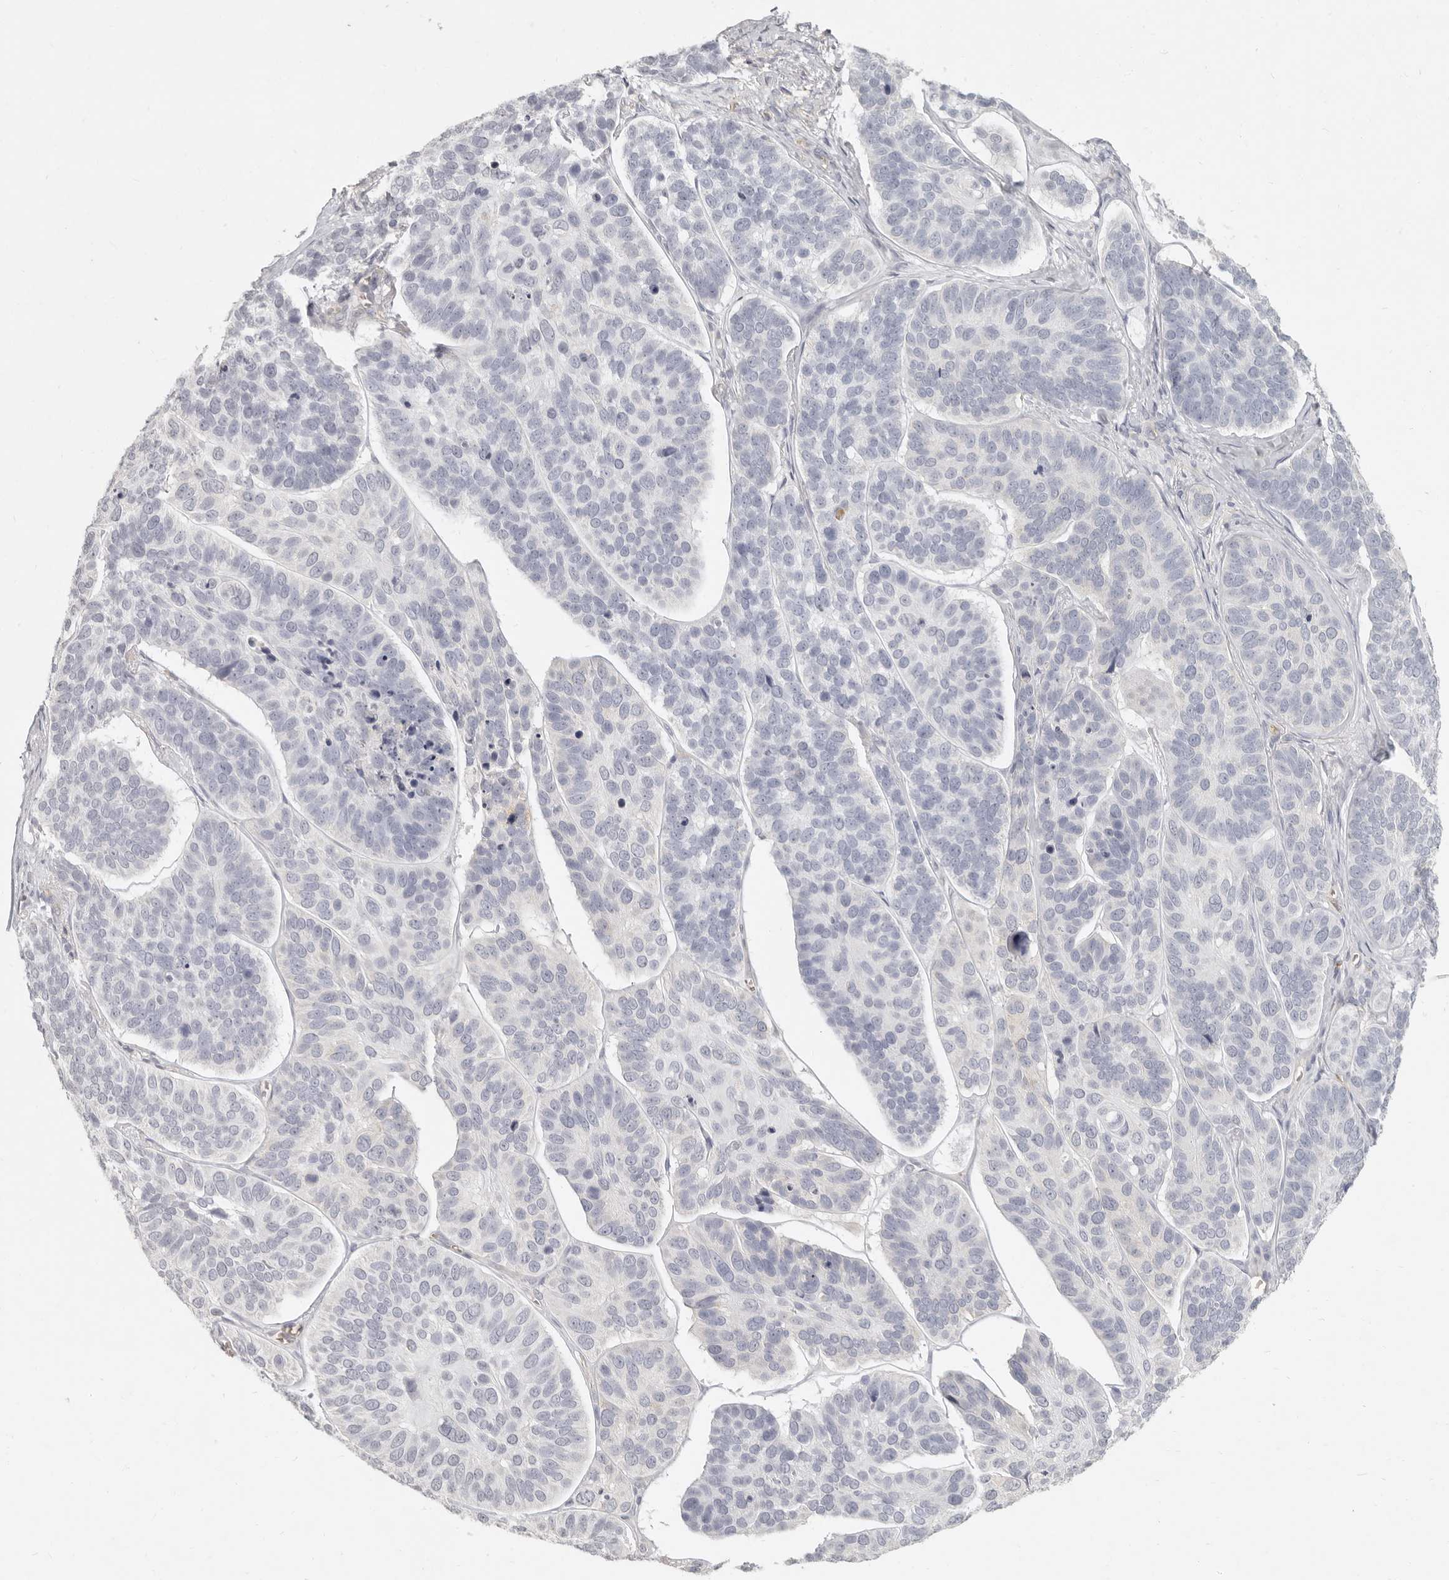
{"staining": {"intensity": "negative", "quantity": "none", "location": "none"}, "tissue": "skin cancer", "cell_type": "Tumor cells", "image_type": "cancer", "snomed": [{"axis": "morphology", "description": "Basal cell carcinoma"}, {"axis": "topography", "description": "Skin"}], "caption": "IHC photomicrograph of skin cancer (basal cell carcinoma) stained for a protein (brown), which reveals no staining in tumor cells. Nuclei are stained in blue.", "gene": "NIBAN1", "patient": {"sex": "male", "age": 62}}